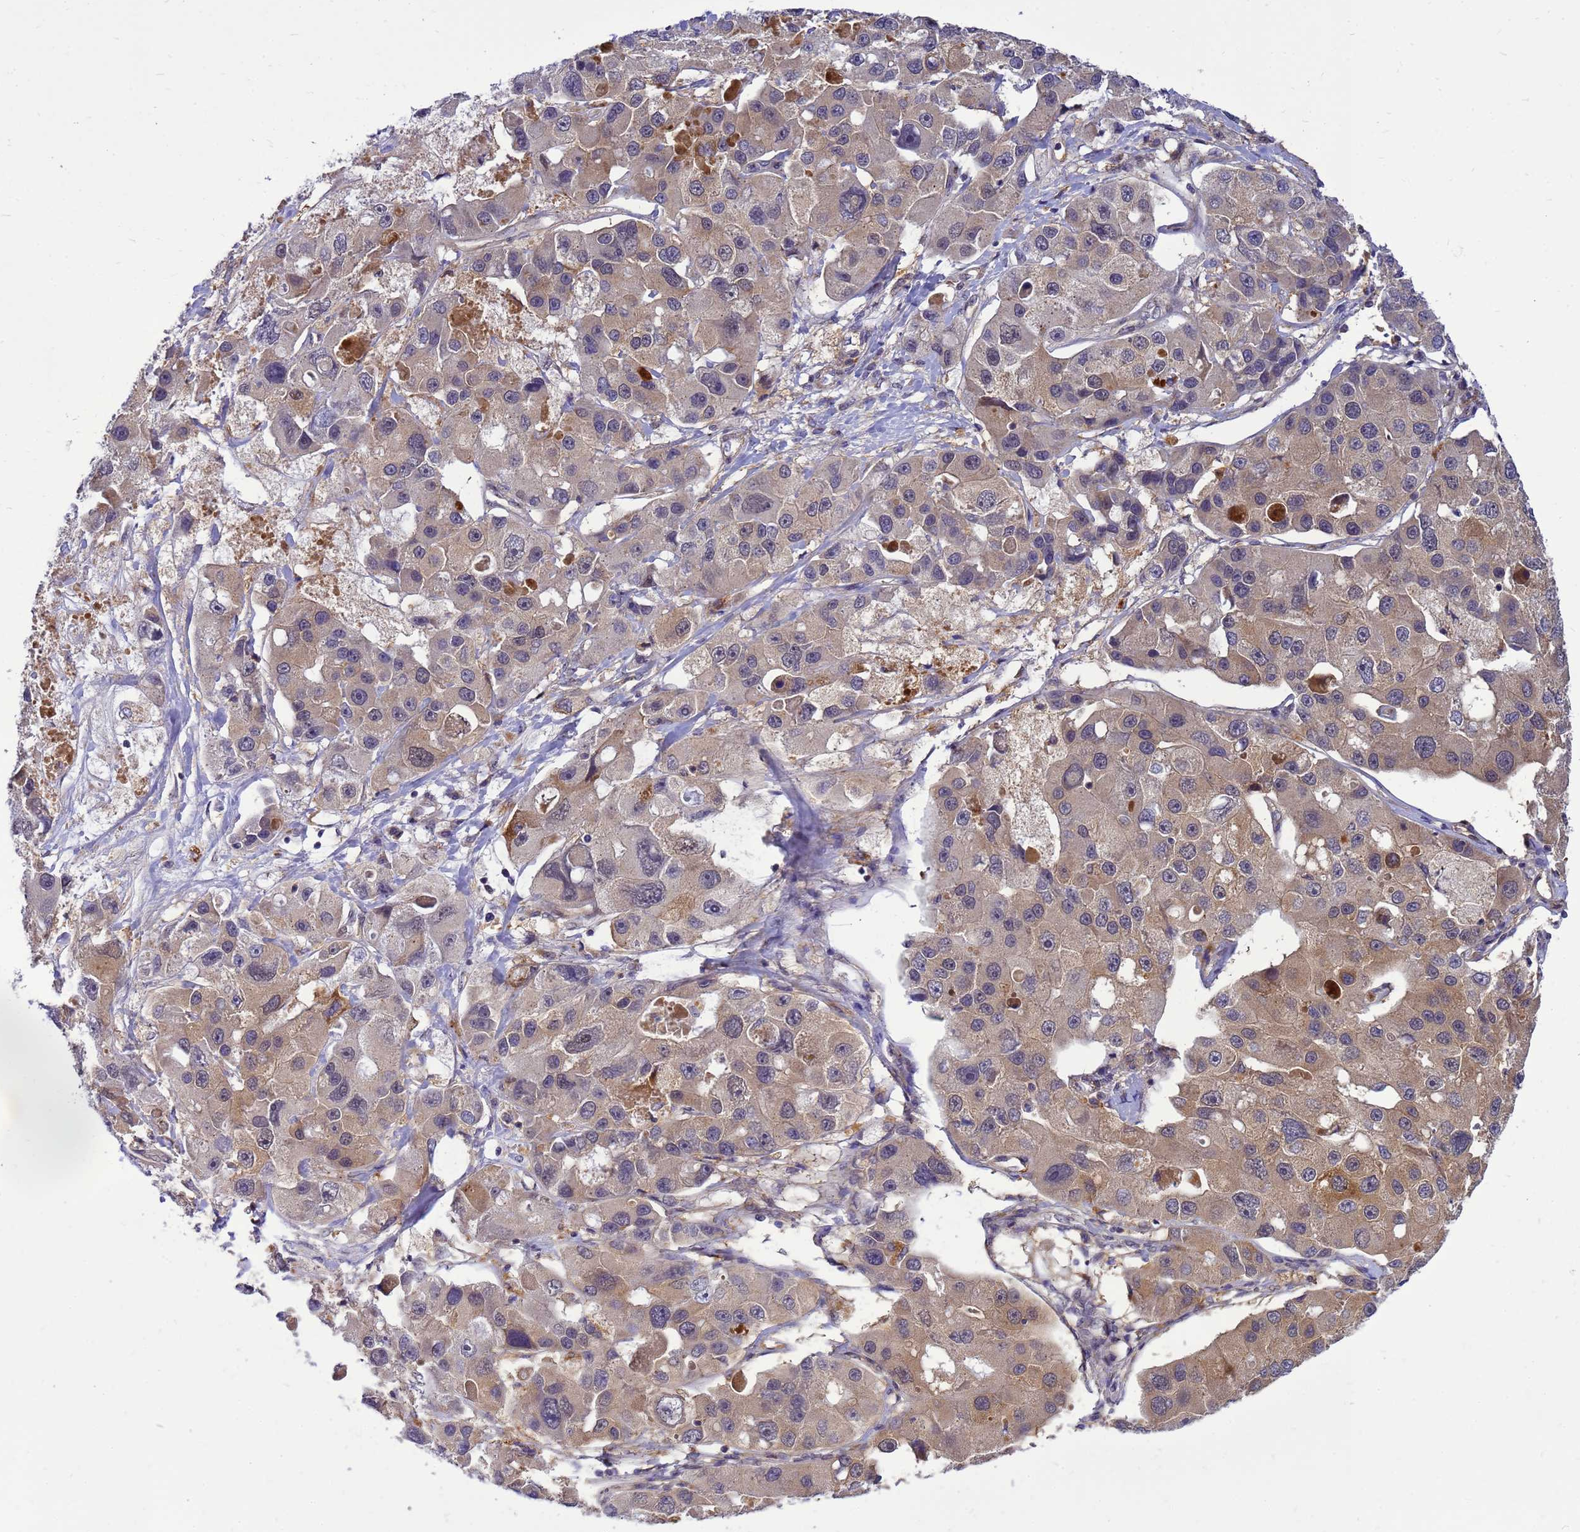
{"staining": {"intensity": "moderate", "quantity": ">75%", "location": "cytoplasmic/membranous"}, "tissue": "lung cancer", "cell_type": "Tumor cells", "image_type": "cancer", "snomed": [{"axis": "morphology", "description": "Adenocarcinoma, NOS"}, {"axis": "topography", "description": "Lung"}], "caption": "DAB immunohistochemical staining of human lung cancer demonstrates moderate cytoplasmic/membranous protein staining in approximately >75% of tumor cells.", "gene": "ENOPH1", "patient": {"sex": "female", "age": 54}}